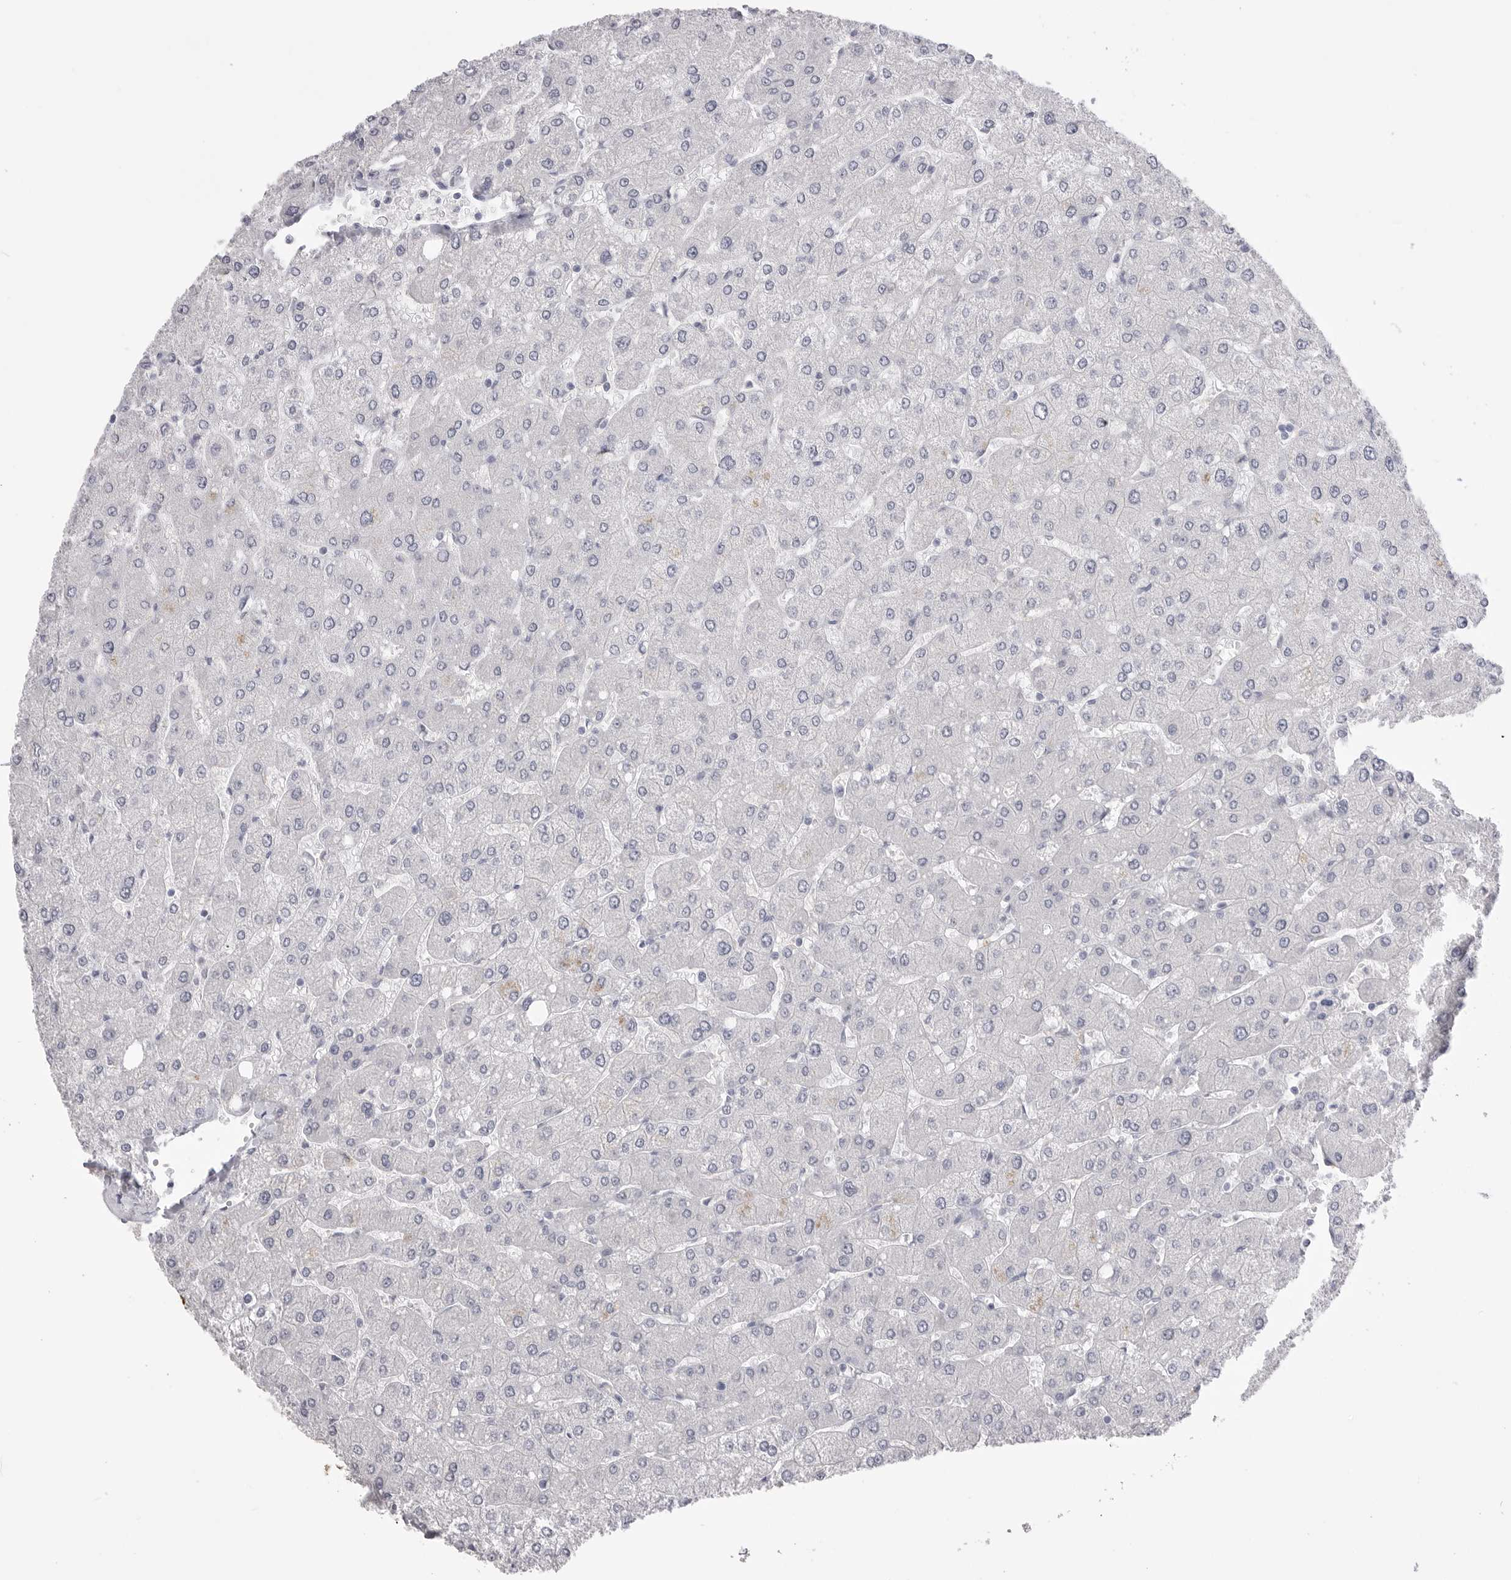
{"staining": {"intensity": "negative", "quantity": "none", "location": "none"}, "tissue": "liver", "cell_type": "Cholangiocytes", "image_type": "normal", "snomed": [{"axis": "morphology", "description": "Normal tissue, NOS"}, {"axis": "topography", "description": "Liver"}], "caption": "The immunohistochemistry (IHC) image has no significant positivity in cholangiocytes of liver. Nuclei are stained in blue.", "gene": "CPB1", "patient": {"sex": "male", "age": 55}}